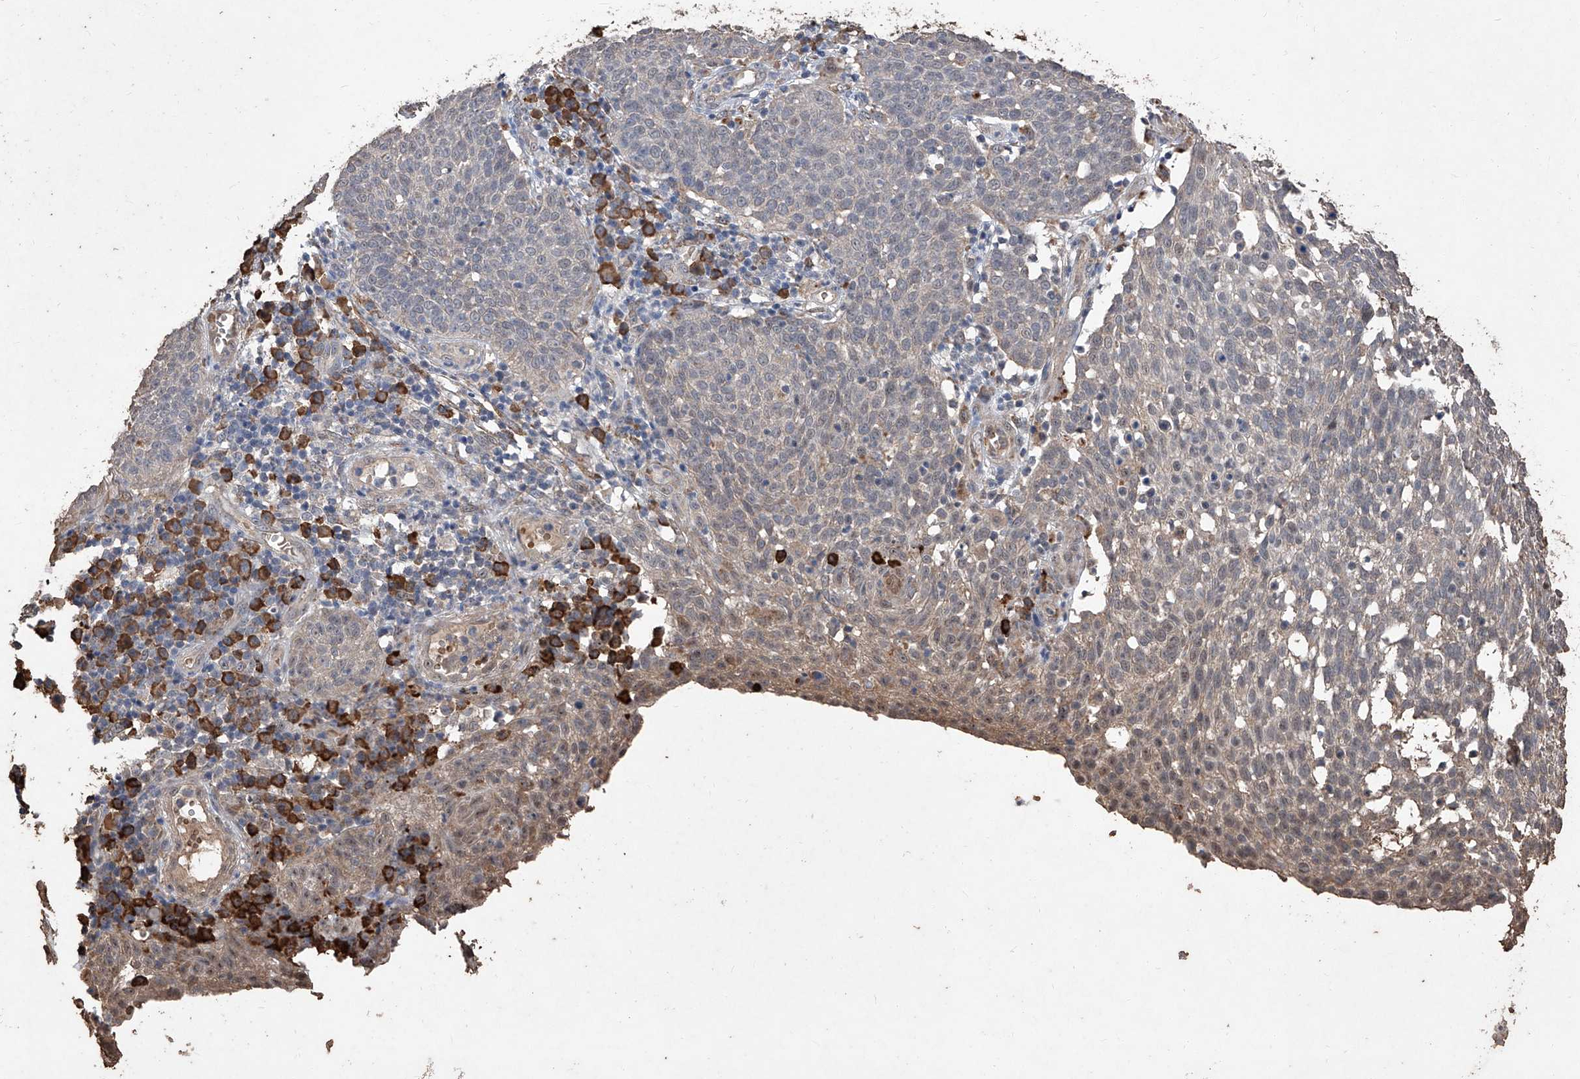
{"staining": {"intensity": "weak", "quantity": "<25%", "location": "cytoplasmic/membranous"}, "tissue": "cervical cancer", "cell_type": "Tumor cells", "image_type": "cancer", "snomed": [{"axis": "morphology", "description": "Squamous cell carcinoma, NOS"}, {"axis": "topography", "description": "Cervix"}], "caption": "The micrograph reveals no staining of tumor cells in cervical cancer.", "gene": "EML1", "patient": {"sex": "female", "age": 34}}